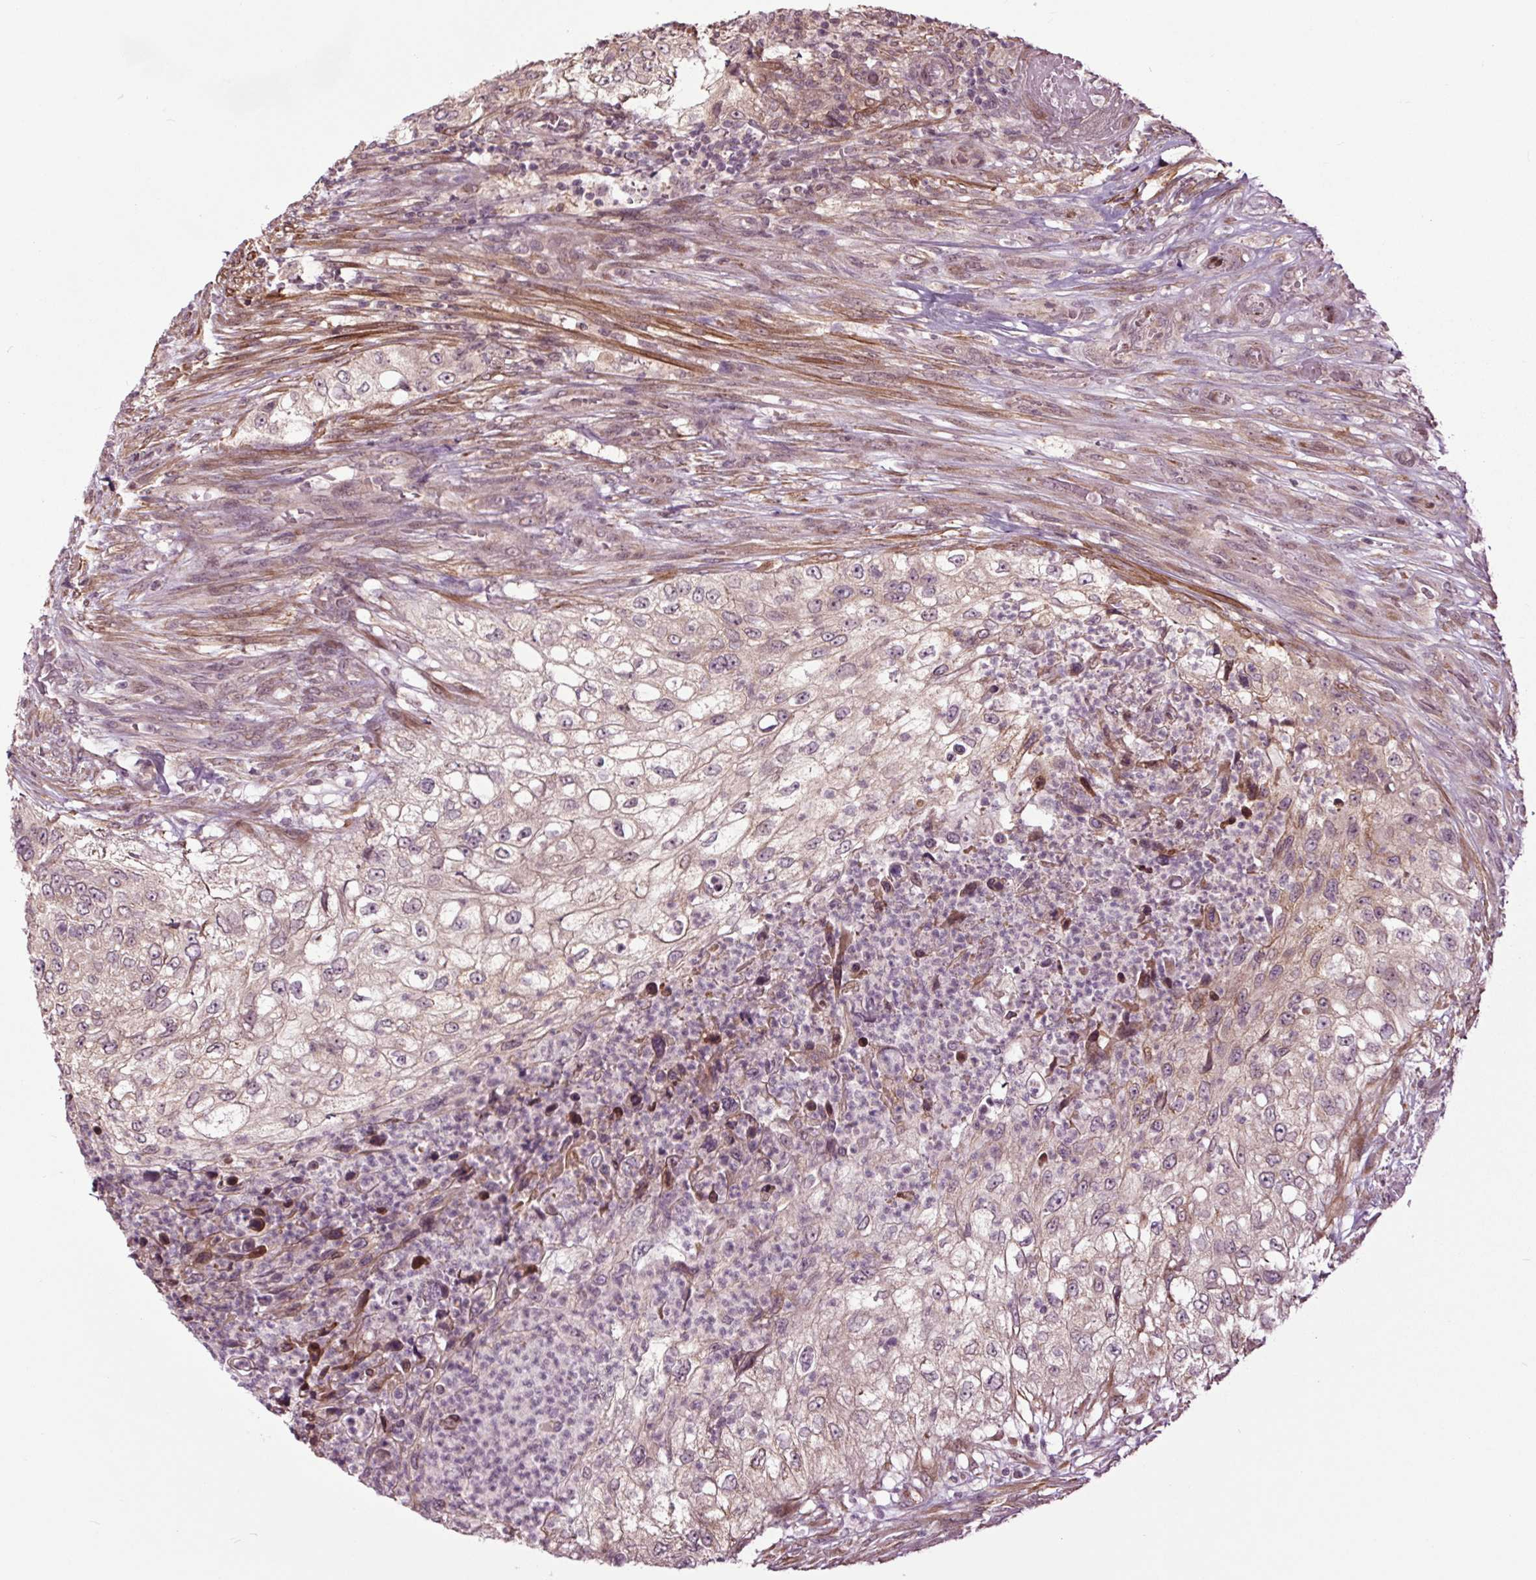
{"staining": {"intensity": "negative", "quantity": "none", "location": "none"}, "tissue": "urothelial cancer", "cell_type": "Tumor cells", "image_type": "cancer", "snomed": [{"axis": "morphology", "description": "Urothelial carcinoma, High grade"}, {"axis": "topography", "description": "Urinary bladder"}], "caption": "This is an IHC photomicrograph of urothelial cancer. There is no positivity in tumor cells.", "gene": "HAUS5", "patient": {"sex": "female", "age": 60}}